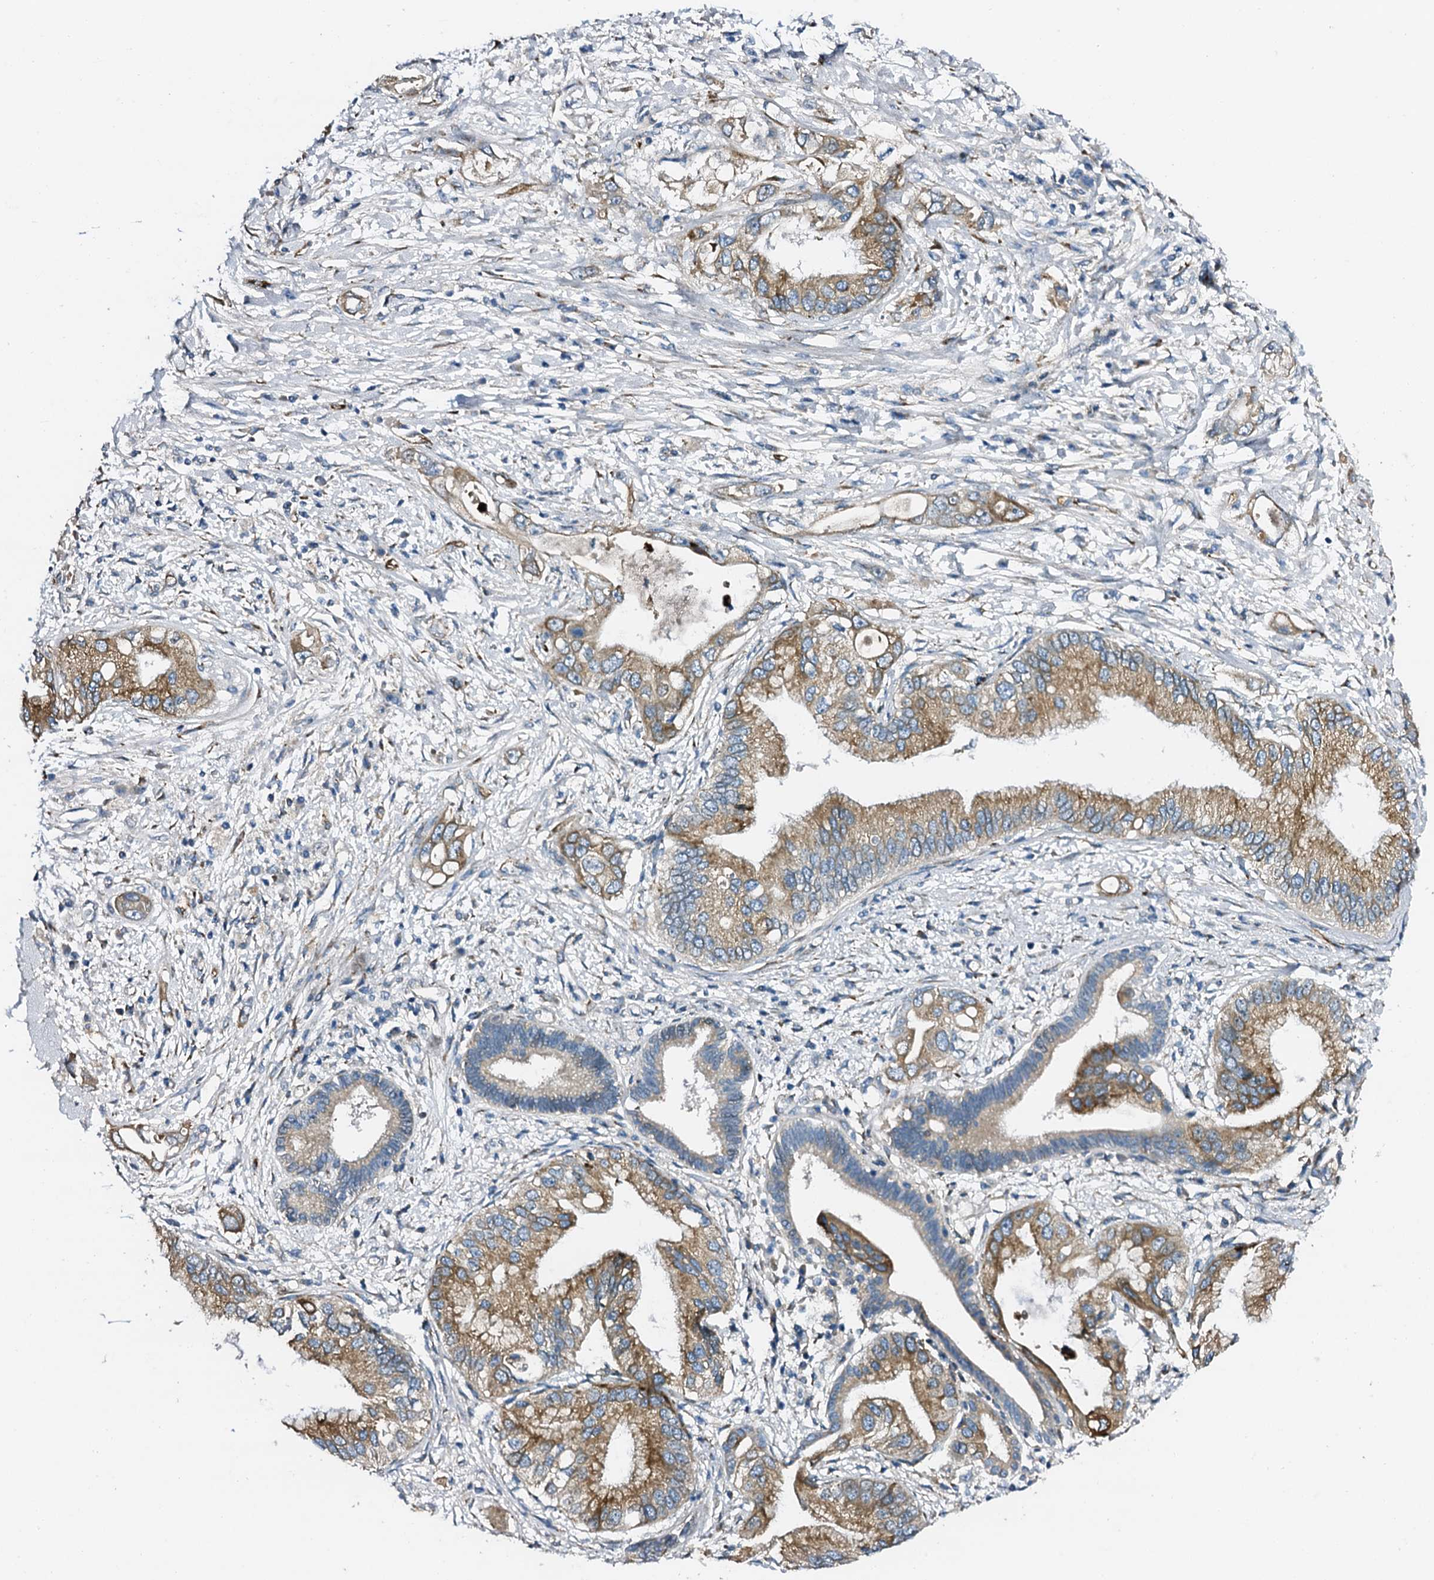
{"staining": {"intensity": "moderate", "quantity": ">75%", "location": "cytoplasmic/membranous"}, "tissue": "pancreatic cancer", "cell_type": "Tumor cells", "image_type": "cancer", "snomed": [{"axis": "morphology", "description": "Inflammation, NOS"}, {"axis": "morphology", "description": "Adenocarcinoma, NOS"}, {"axis": "topography", "description": "Pancreas"}], "caption": "The image demonstrates immunohistochemical staining of pancreatic cancer (adenocarcinoma). There is moderate cytoplasmic/membranous expression is identified in approximately >75% of tumor cells. The protein is shown in brown color, while the nuclei are stained blue.", "gene": "DBX1", "patient": {"sex": "female", "age": 56}}